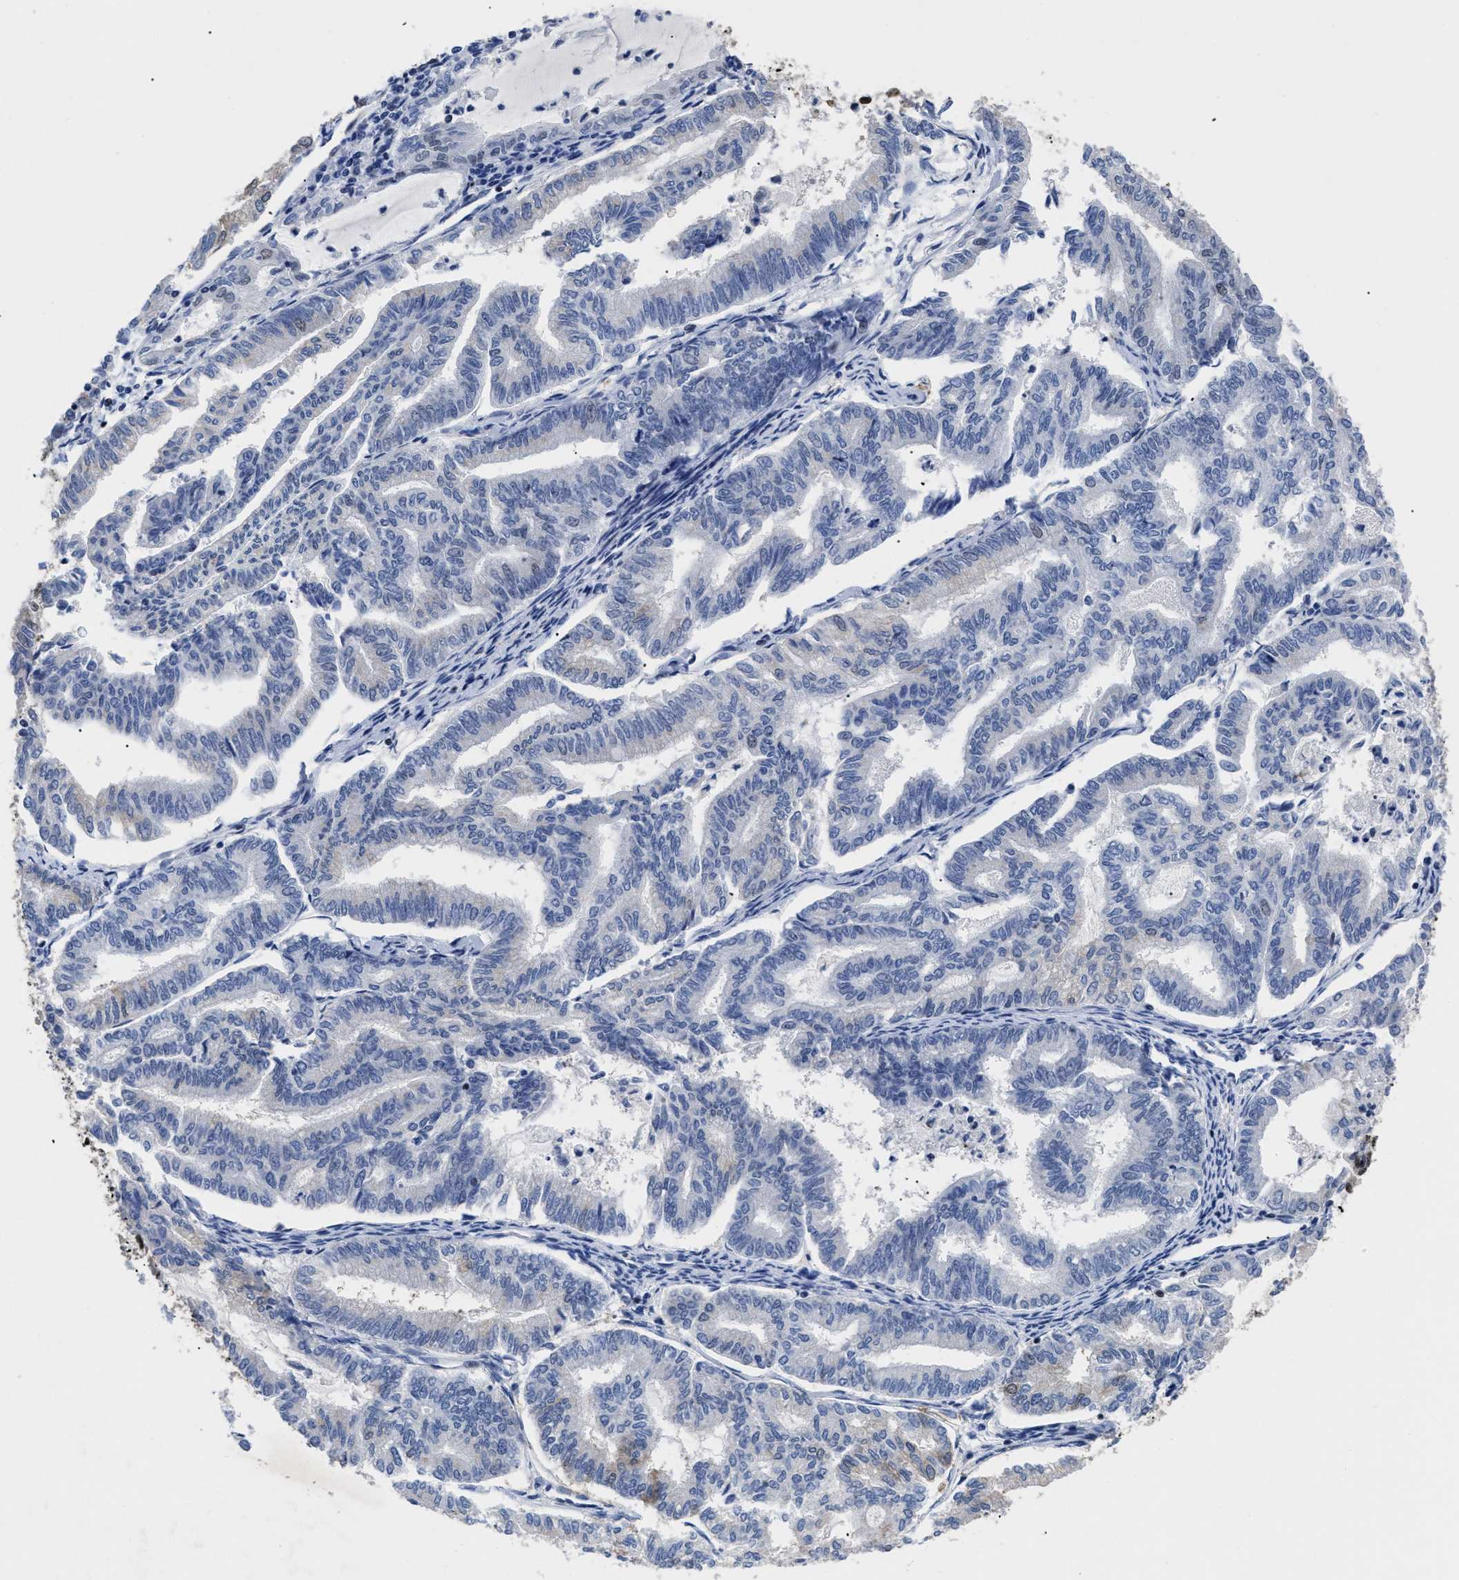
{"staining": {"intensity": "negative", "quantity": "none", "location": "none"}, "tissue": "endometrial cancer", "cell_type": "Tumor cells", "image_type": "cancer", "snomed": [{"axis": "morphology", "description": "Adenocarcinoma, NOS"}, {"axis": "topography", "description": "Endometrium"}], "caption": "The photomicrograph exhibits no significant expression in tumor cells of adenocarcinoma (endometrial).", "gene": "CALHM3", "patient": {"sex": "female", "age": 79}}